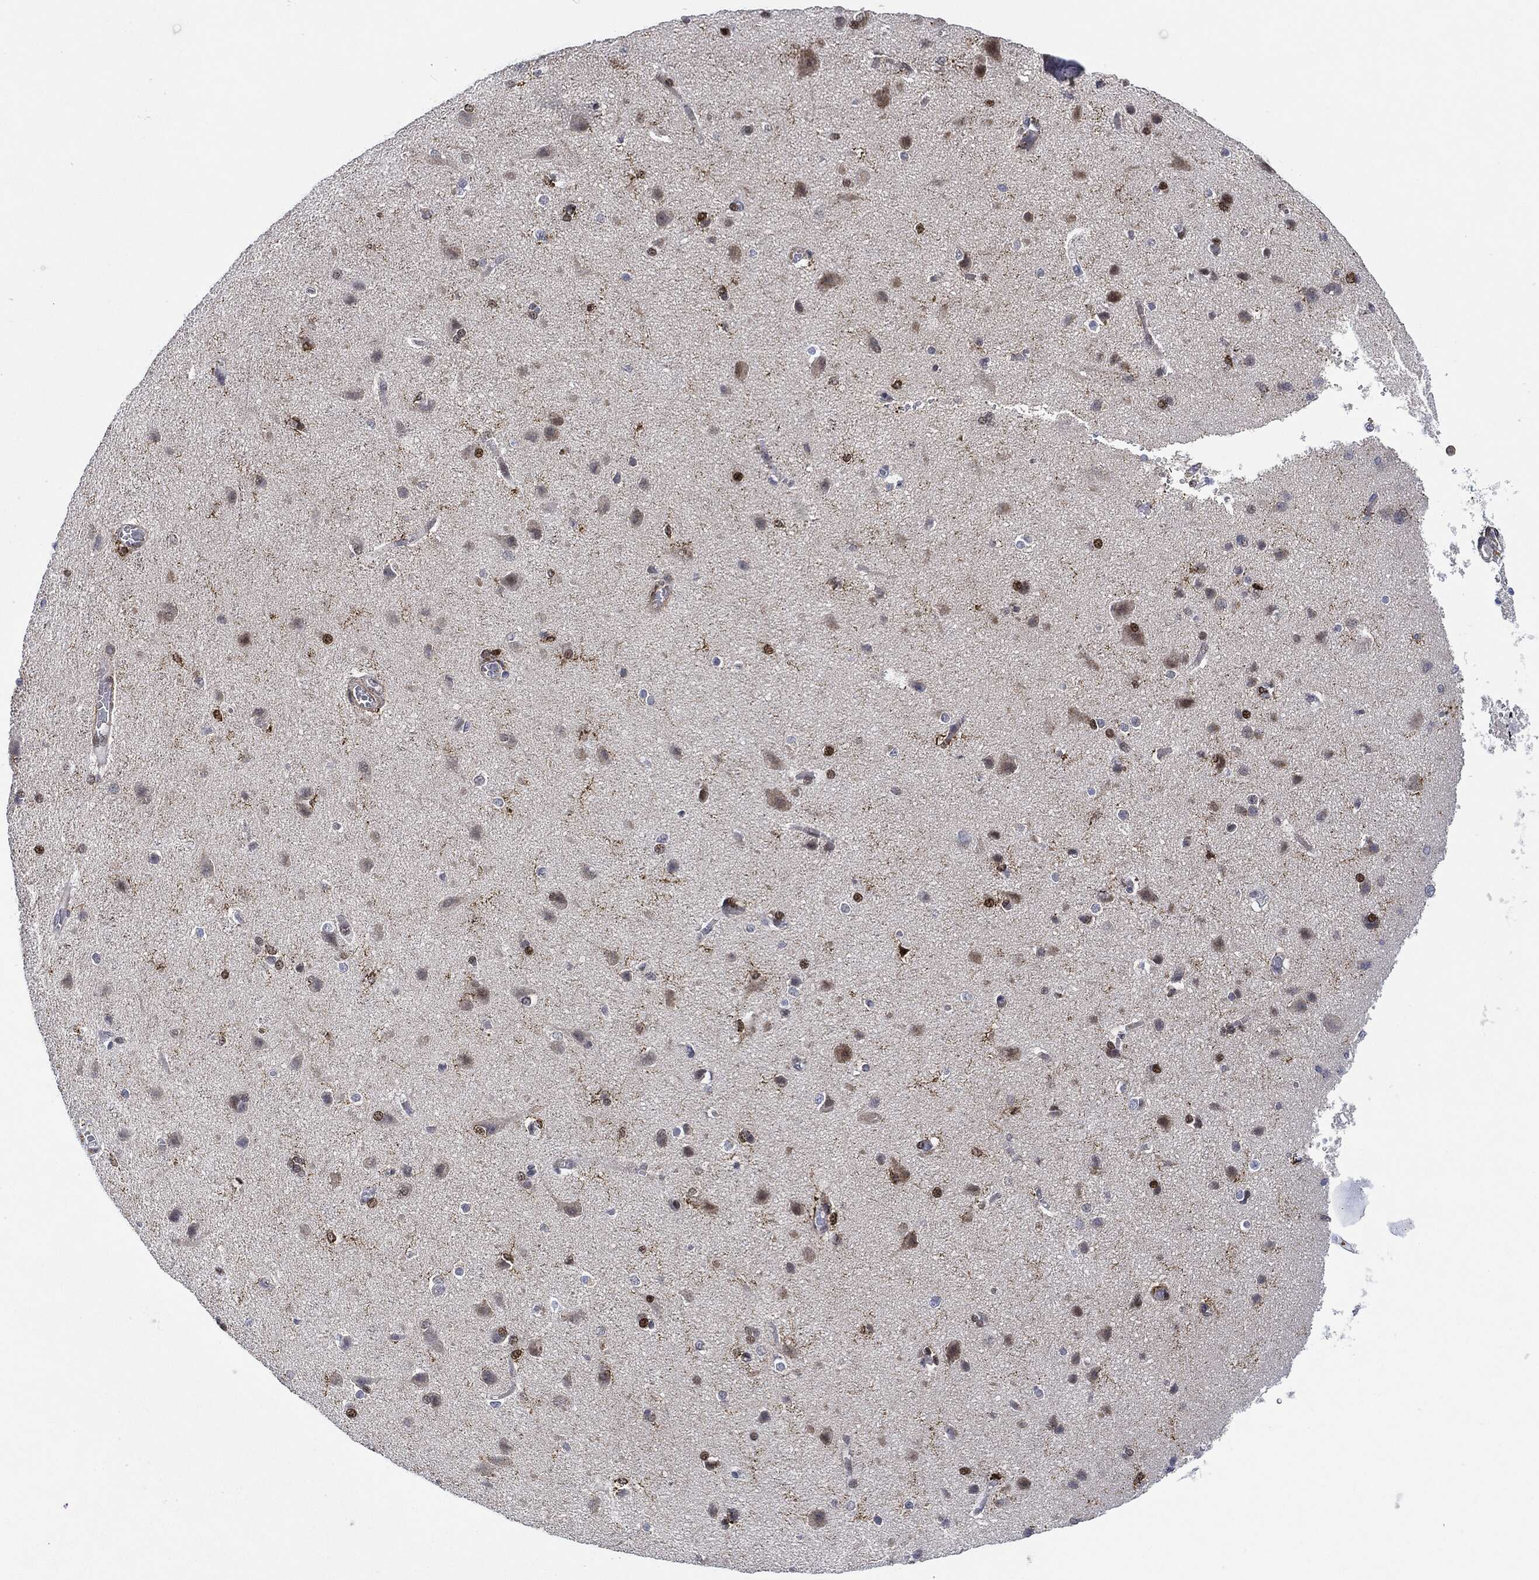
{"staining": {"intensity": "negative", "quantity": "none", "location": "none"}, "tissue": "cerebral cortex", "cell_type": "Endothelial cells", "image_type": "normal", "snomed": [{"axis": "morphology", "description": "Normal tissue, NOS"}, {"axis": "topography", "description": "Cerebral cortex"}], "caption": "High magnification brightfield microscopy of unremarkable cerebral cortex stained with DAB (3,3'-diaminobenzidine) (brown) and counterstained with hematoxylin (blue): endothelial cells show no significant expression.", "gene": "NANOS3", "patient": {"sex": "male", "age": 37}}